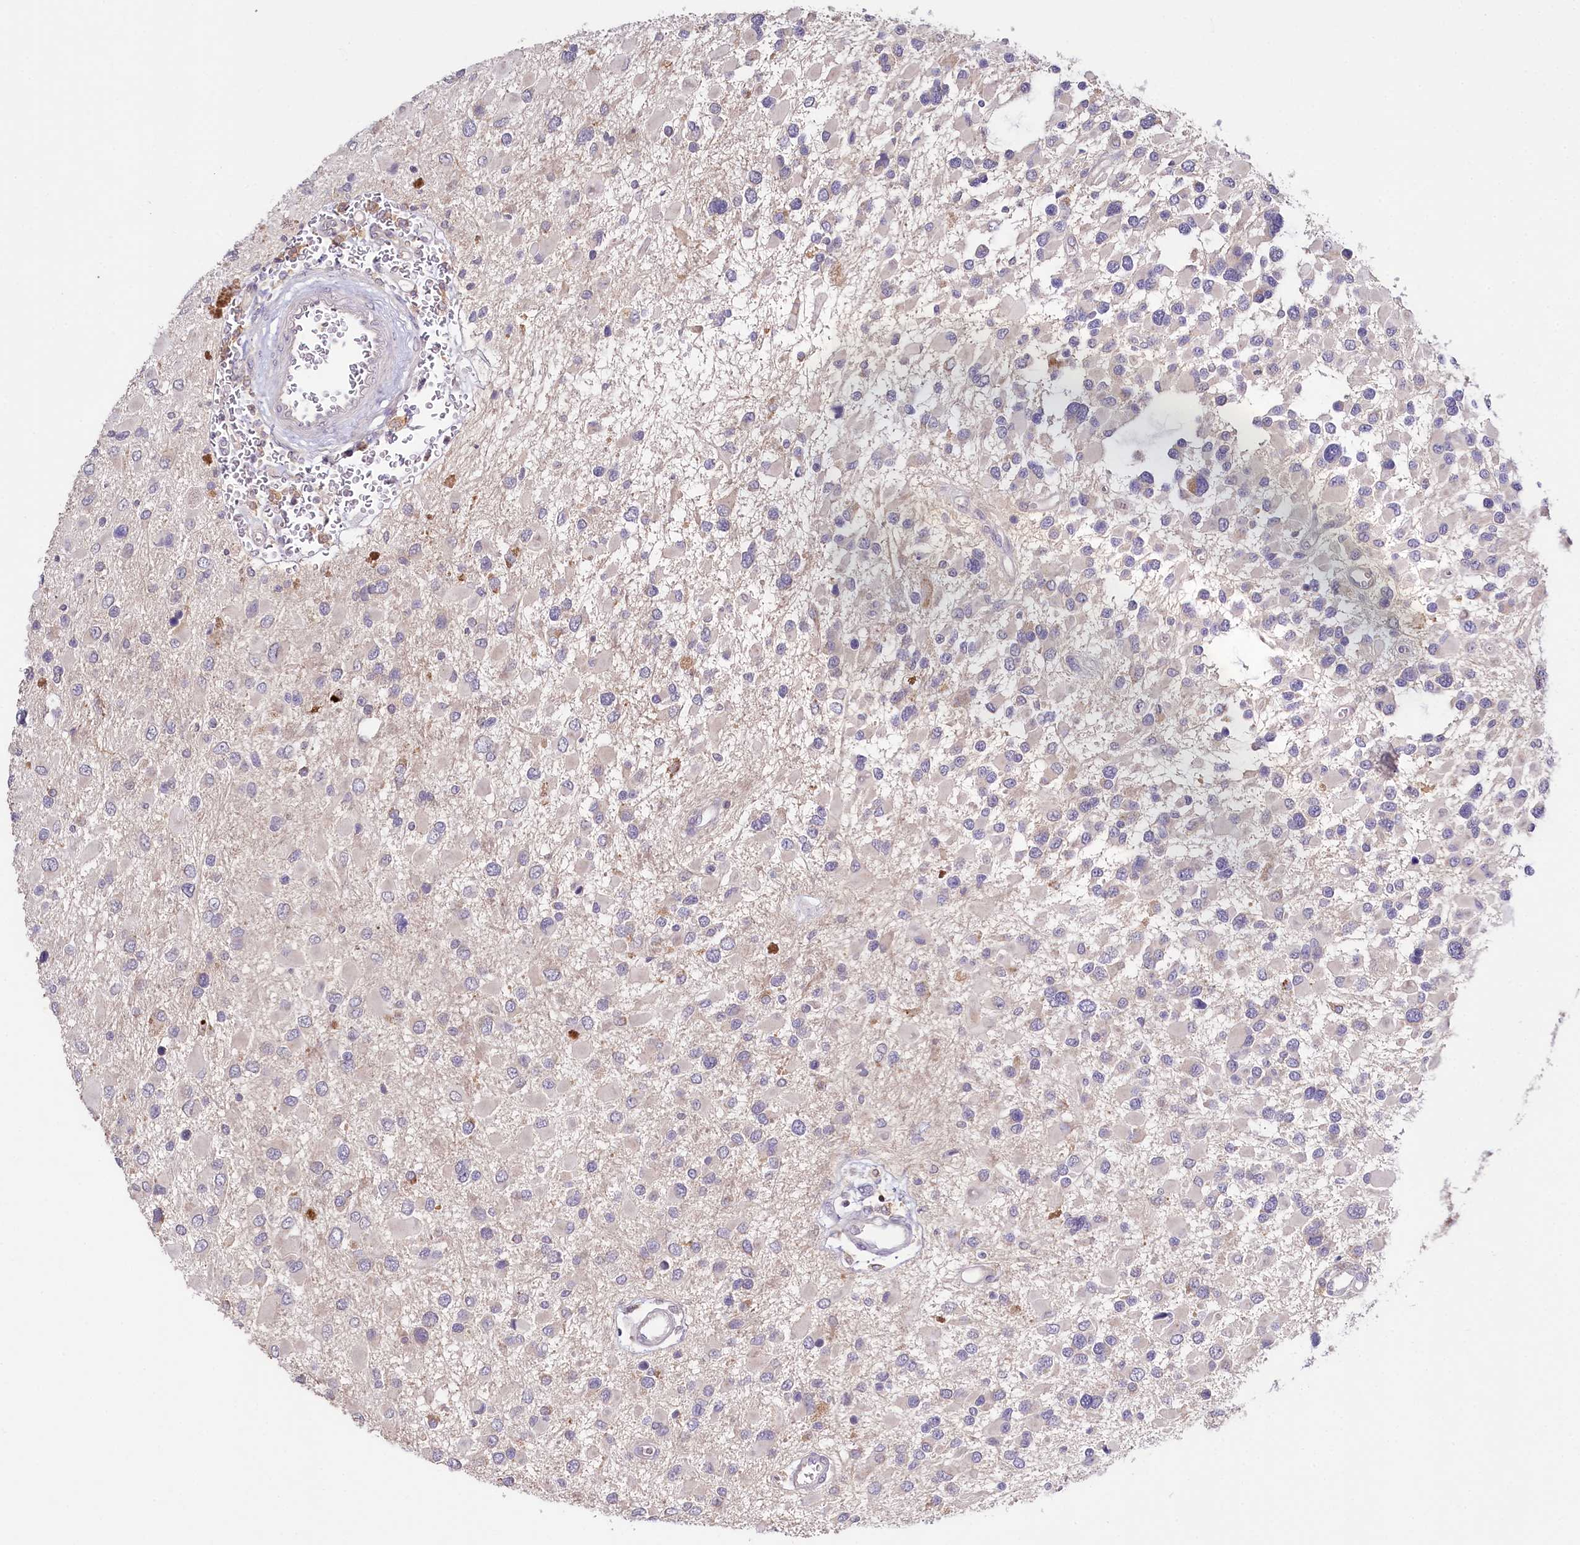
{"staining": {"intensity": "negative", "quantity": "none", "location": "none"}, "tissue": "glioma", "cell_type": "Tumor cells", "image_type": "cancer", "snomed": [{"axis": "morphology", "description": "Glioma, malignant, High grade"}, {"axis": "topography", "description": "Brain"}], "caption": "Tumor cells show no significant protein positivity in glioma. (Stains: DAB (3,3'-diaminobenzidine) immunohistochemistry with hematoxylin counter stain, Microscopy: brightfield microscopy at high magnification).", "gene": "DAPK1", "patient": {"sex": "male", "age": 53}}